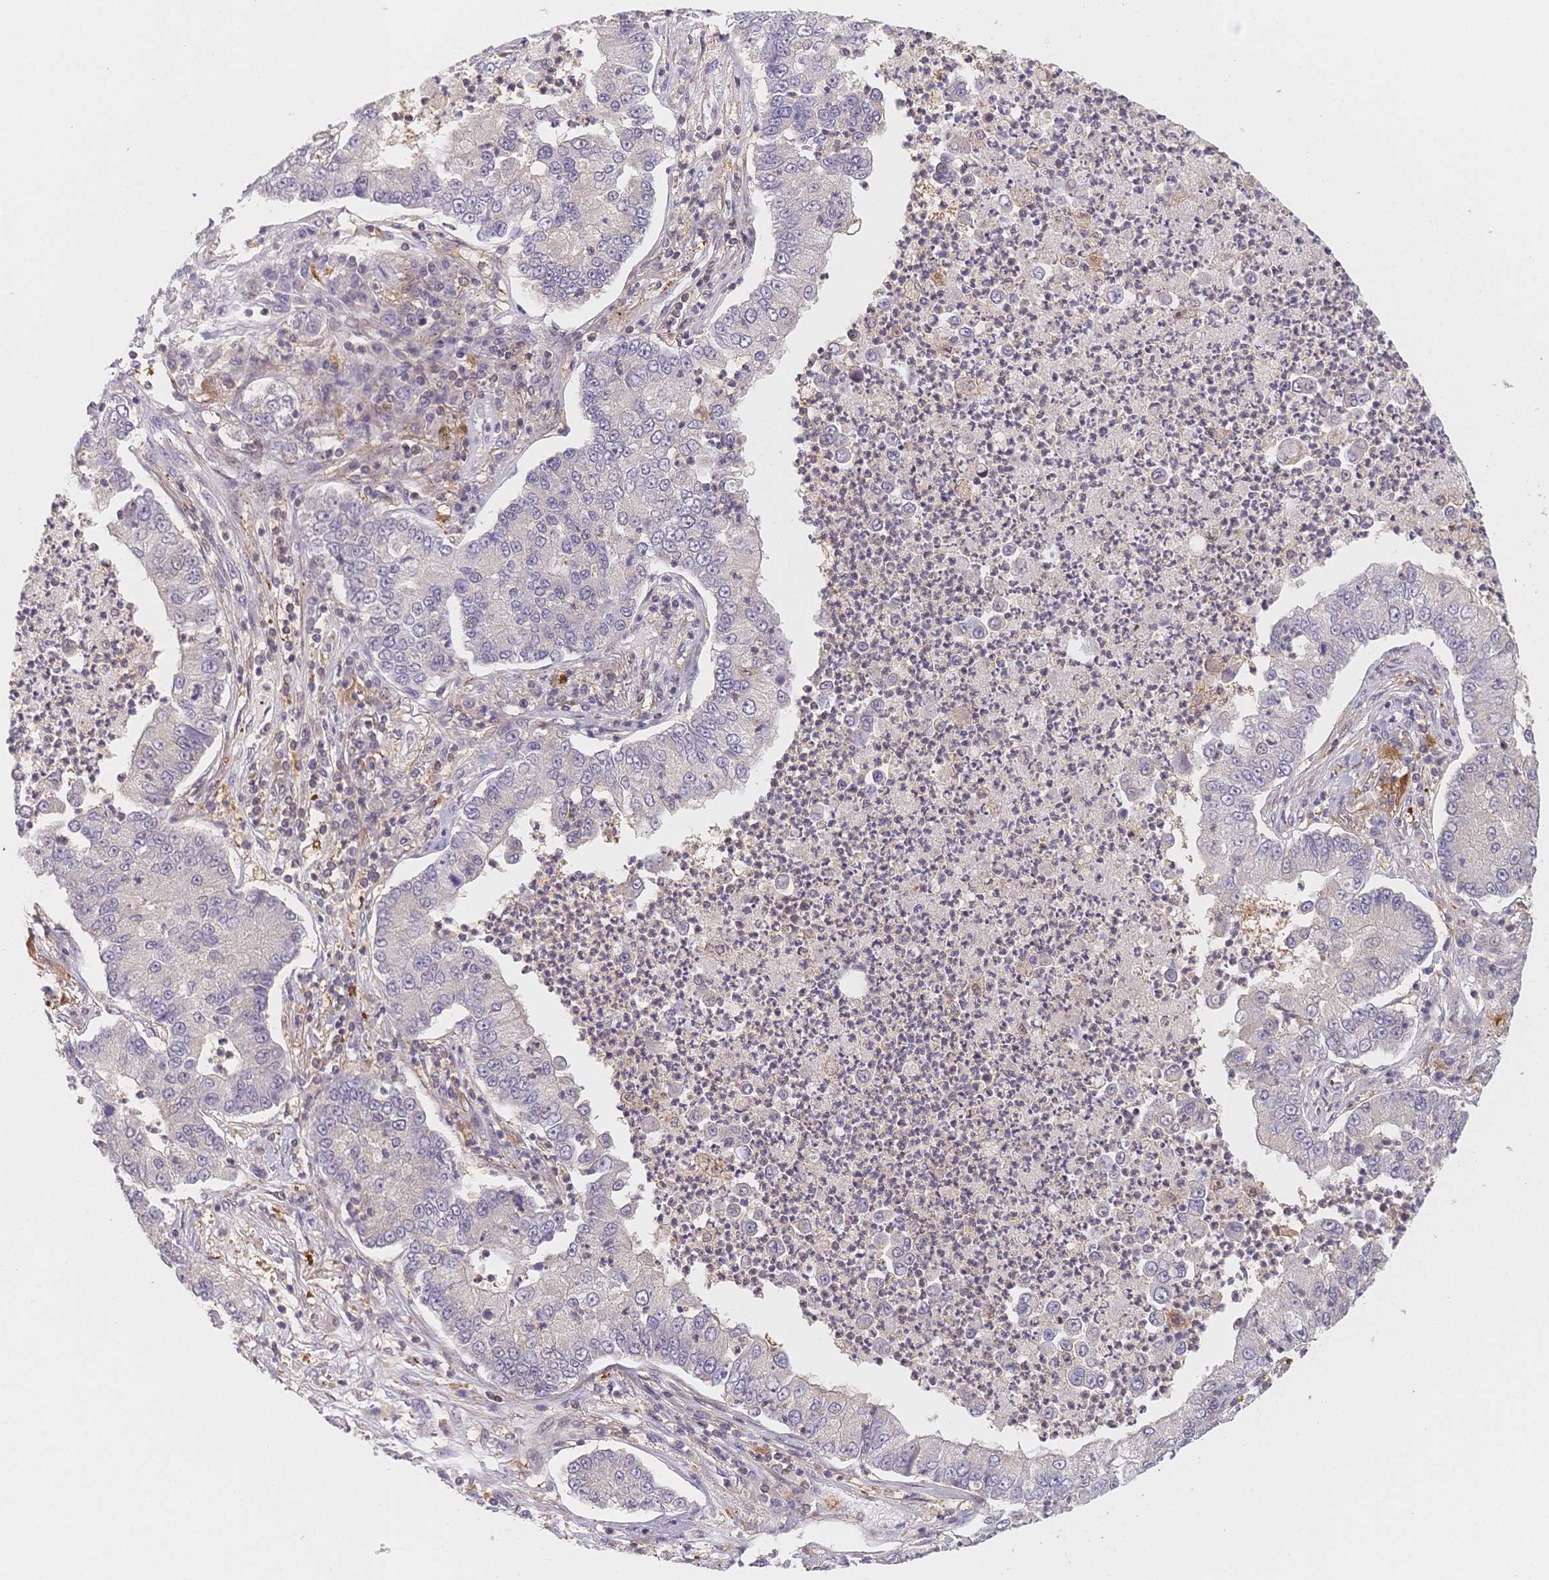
{"staining": {"intensity": "negative", "quantity": "none", "location": "none"}, "tissue": "lung cancer", "cell_type": "Tumor cells", "image_type": "cancer", "snomed": [{"axis": "morphology", "description": "Adenocarcinoma, NOS"}, {"axis": "topography", "description": "Lung"}], "caption": "DAB (3,3'-diaminobenzidine) immunohistochemical staining of lung cancer reveals no significant expression in tumor cells.", "gene": "C12orf75", "patient": {"sex": "female", "age": 57}}